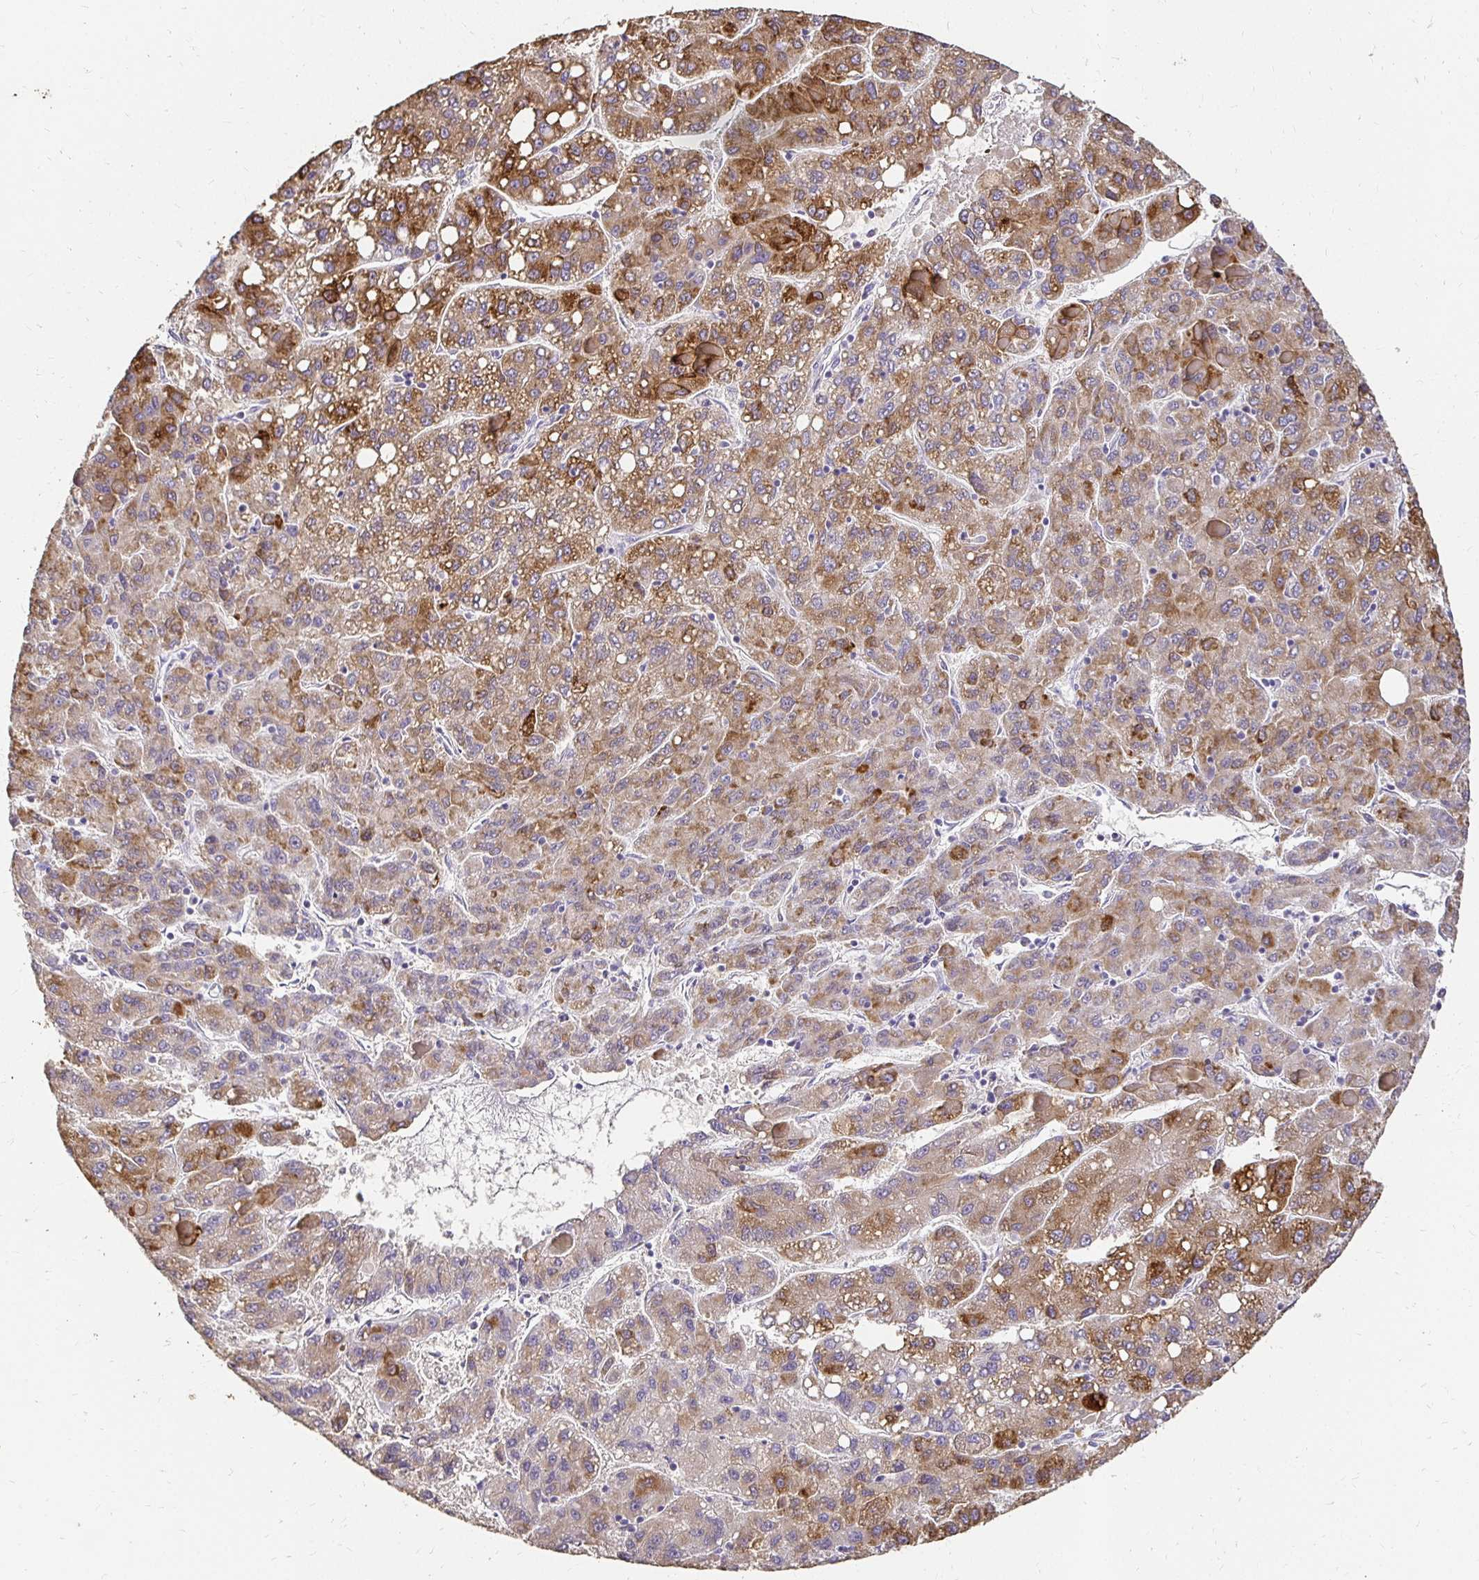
{"staining": {"intensity": "moderate", "quantity": ">75%", "location": "cytoplasmic/membranous"}, "tissue": "liver cancer", "cell_type": "Tumor cells", "image_type": "cancer", "snomed": [{"axis": "morphology", "description": "Carcinoma, Hepatocellular, NOS"}, {"axis": "topography", "description": "Liver"}], "caption": "An IHC micrograph of neoplastic tissue is shown. Protein staining in brown shows moderate cytoplasmic/membranous positivity in hepatocellular carcinoma (liver) within tumor cells.", "gene": "UGT1A6", "patient": {"sex": "female", "age": 82}}